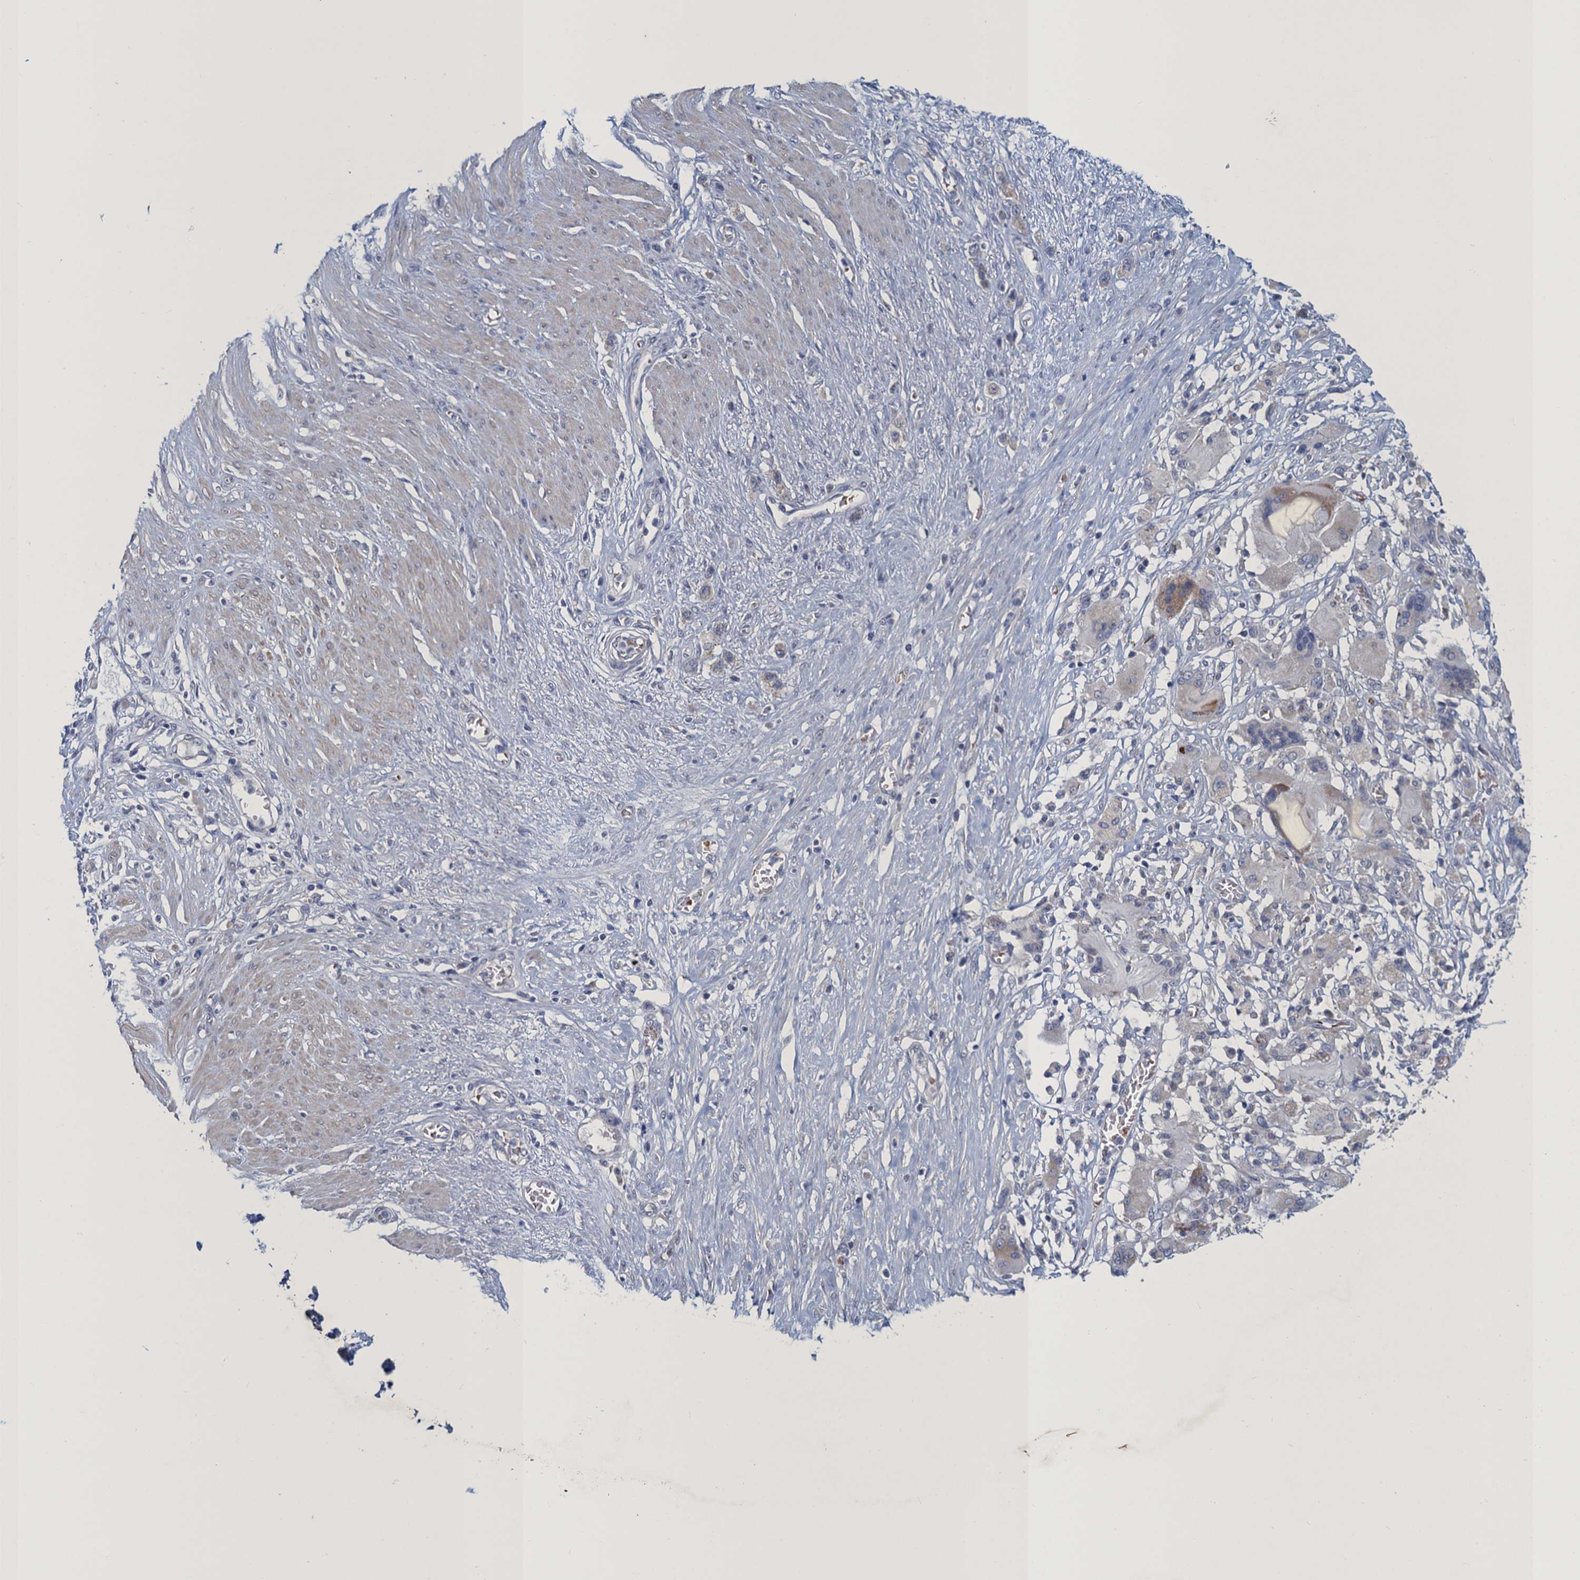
{"staining": {"intensity": "weak", "quantity": "<25%", "location": "cytoplasmic/membranous"}, "tissue": "stomach cancer", "cell_type": "Tumor cells", "image_type": "cancer", "snomed": [{"axis": "morphology", "description": "Adenocarcinoma, NOS"}, {"axis": "morphology", "description": "Adenocarcinoma, High grade"}, {"axis": "topography", "description": "Stomach, upper"}, {"axis": "topography", "description": "Stomach, lower"}], "caption": "This is an IHC image of human stomach cancer. There is no expression in tumor cells.", "gene": "ATOSA", "patient": {"sex": "female", "age": 65}}